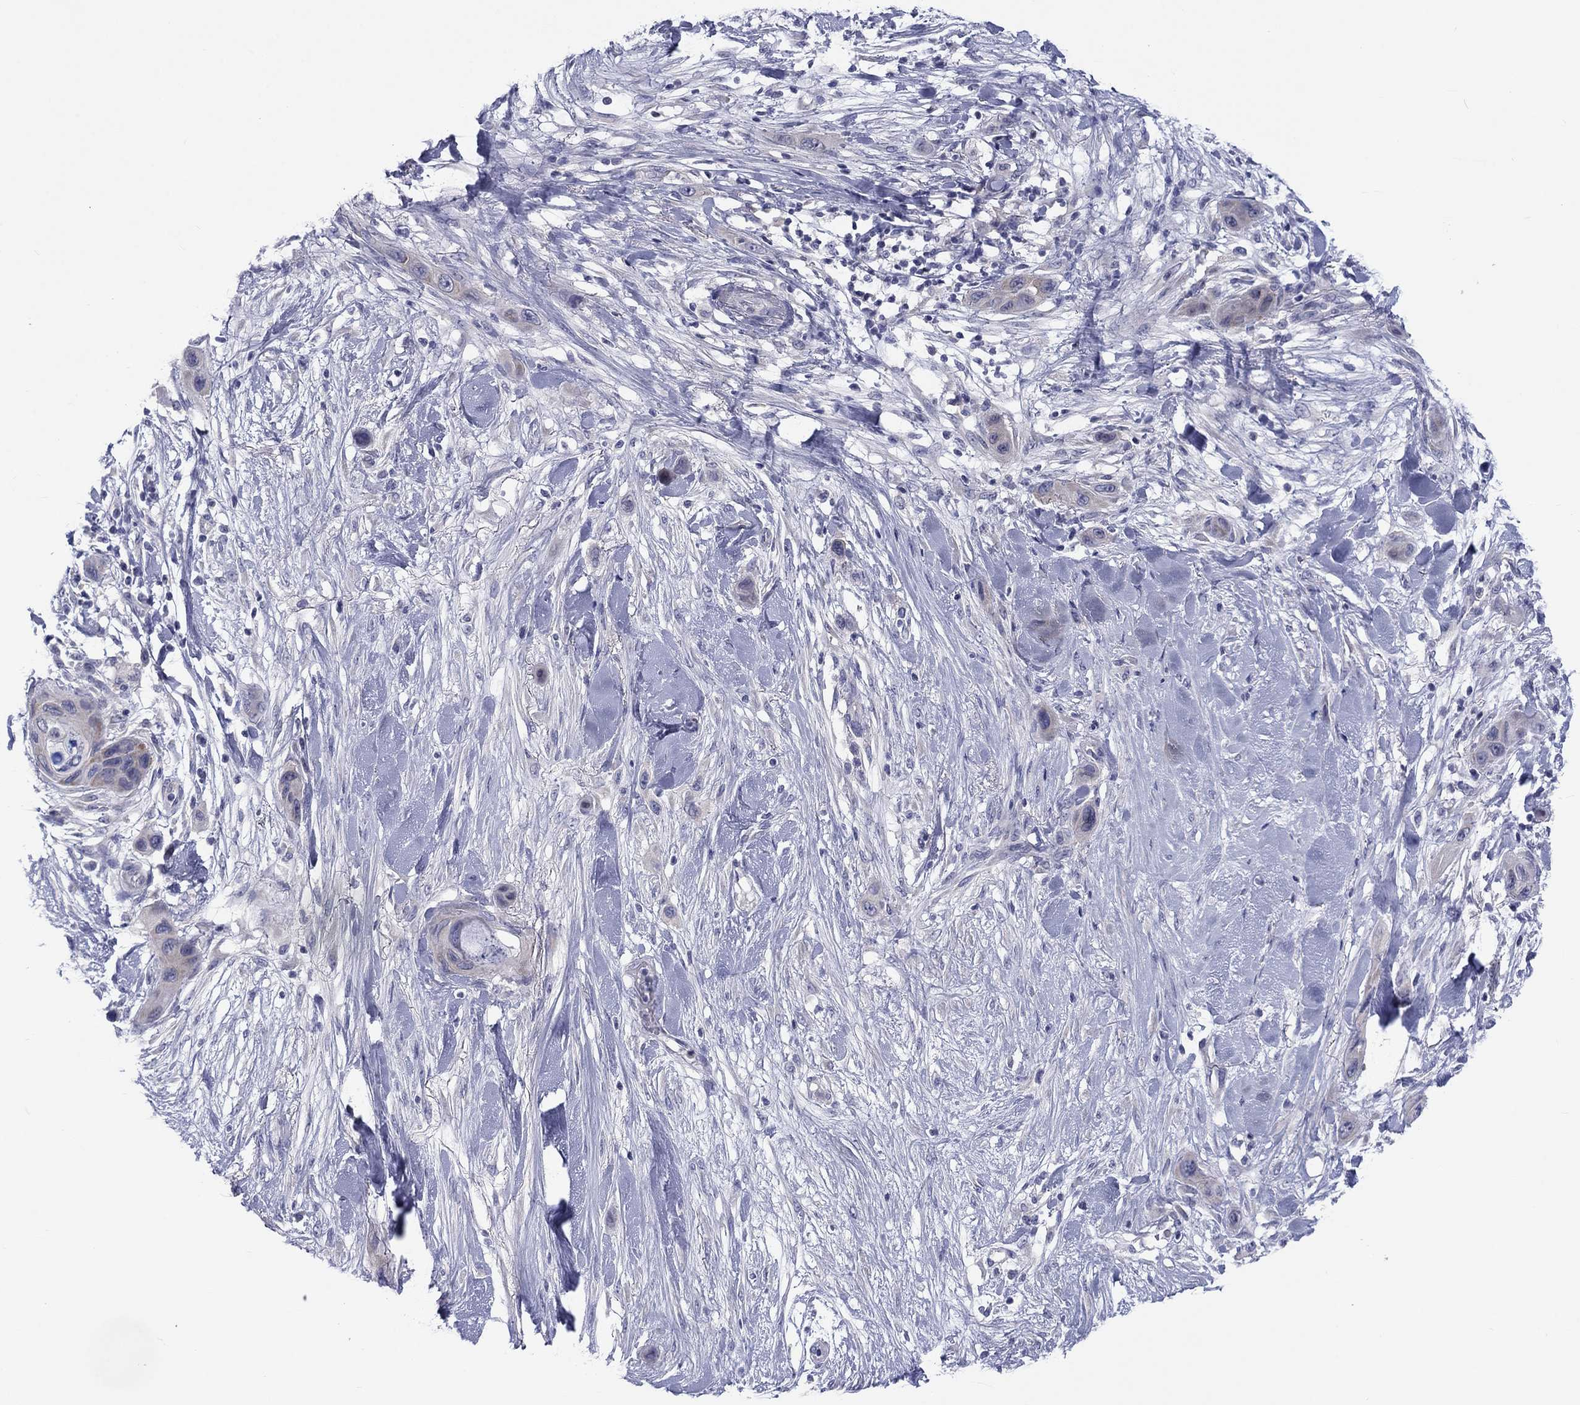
{"staining": {"intensity": "negative", "quantity": "none", "location": "none"}, "tissue": "skin cancer", "cell_type": "Tumor cells", "image_type": "cancer", "snomed": [{"axis": "morphology", "description": "Squamous cell carcinoma, NOS"}, {"axis": "topography", "description": "Skin"}], "caption": "Tumor cells show no significant expression in skin cancer (squamous cell carcinoma).", "gene": "CACNA1A", "patient": {"sex": "male", "age": 79}}